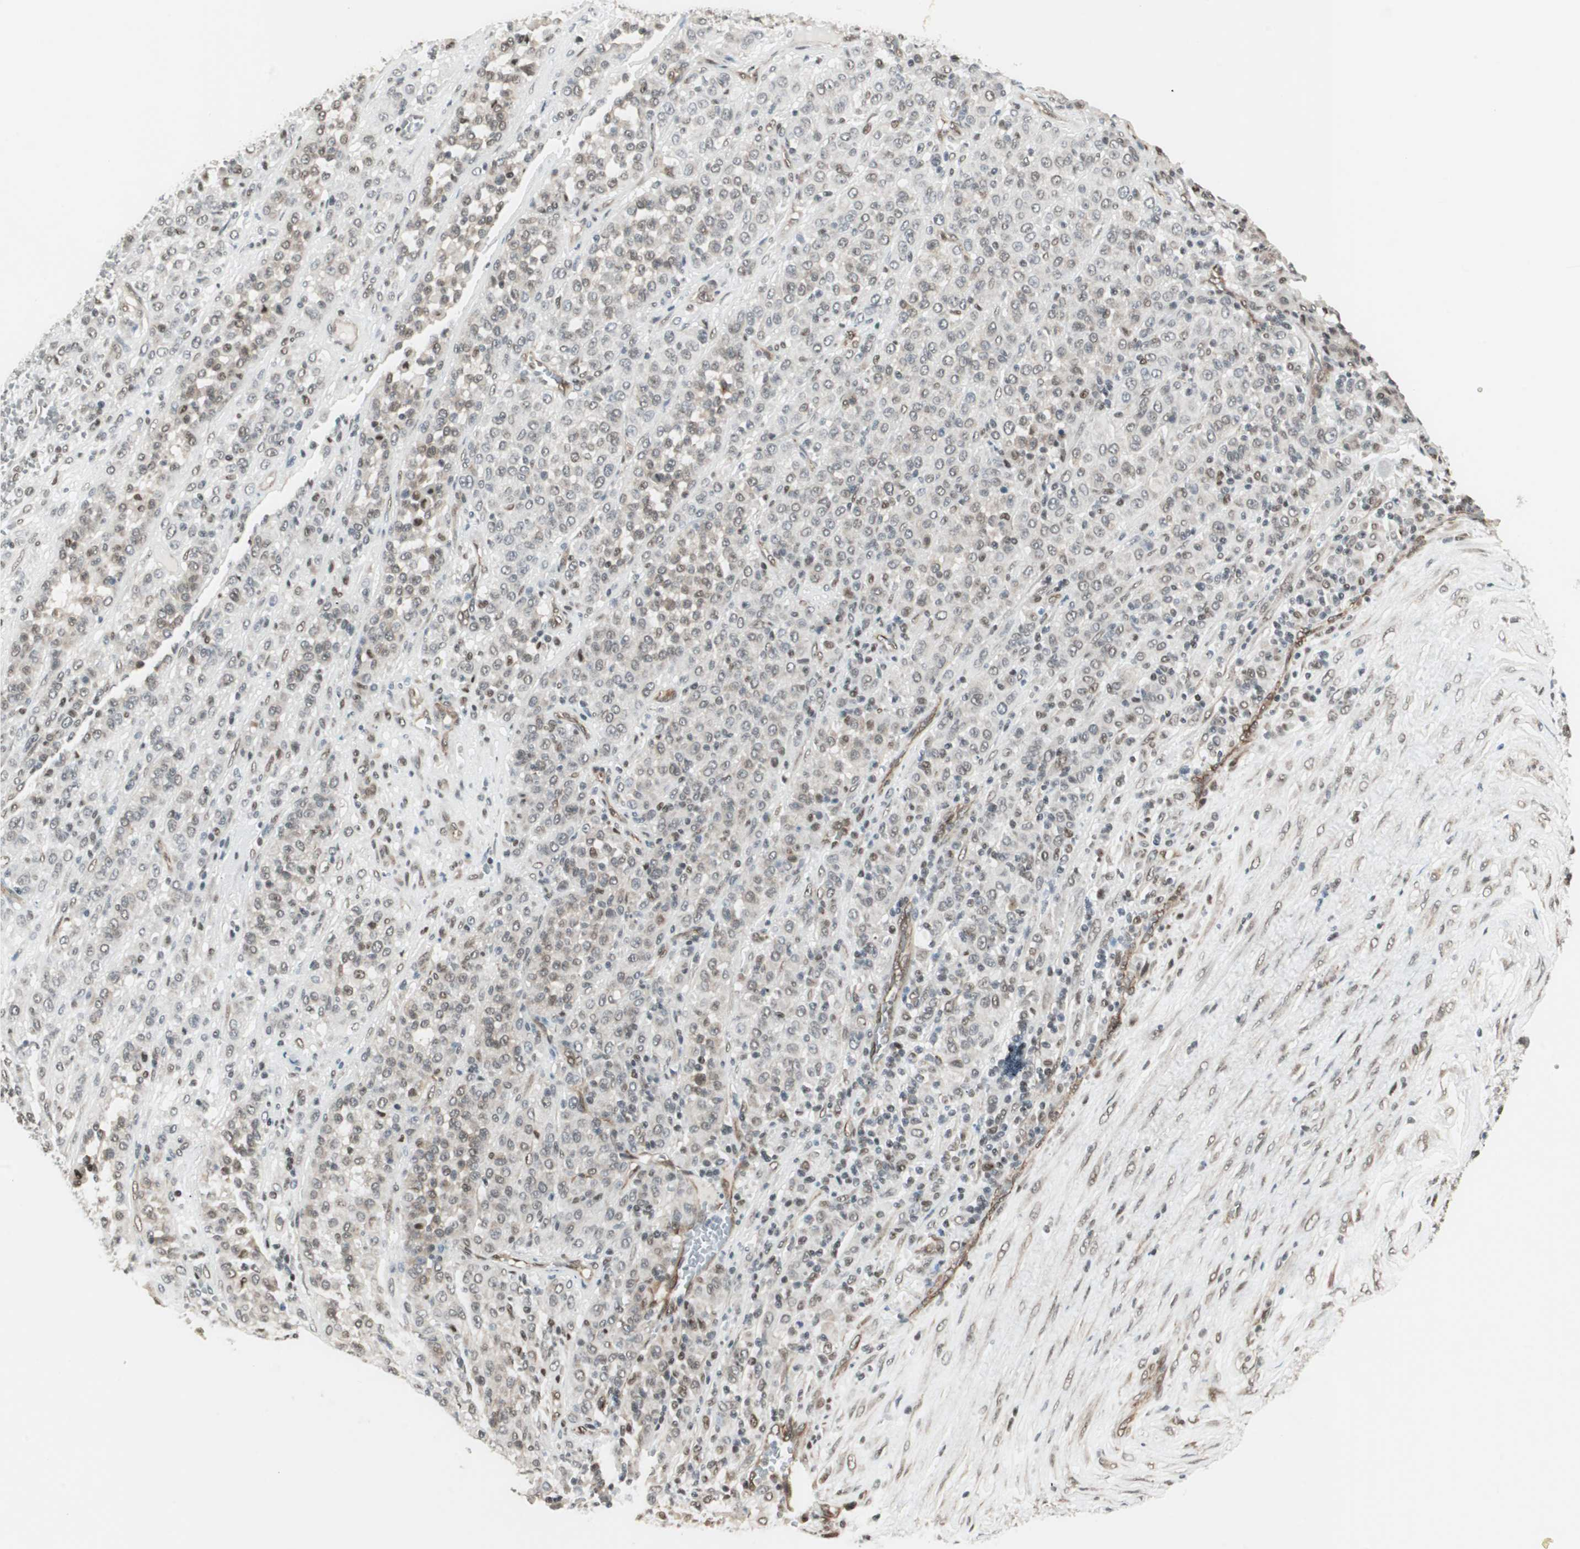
{"staining": {"intensity": "strong", "quantity": ">75%", "location": "cytoplasmic/membranous,nuclear"}, "tissue": "melanoma", "cell_type": "Tumor cells", "image_type": "cancer", "snomed": [{"axis": "morphology", "description": "Malignant melanoma, Metastatic site"}, {"axis": "topography", "description": "Pancreas"}], "caption": "There is high levels of strong cytoplasmic/membranous and nuclear expression in tumor cells of malignant melanoma (metastatic site), as demonstrated by immunohistochemical staining (brown color).", "gene": "ZBTB17", "patient": {"sex": "female", "age": 30}}